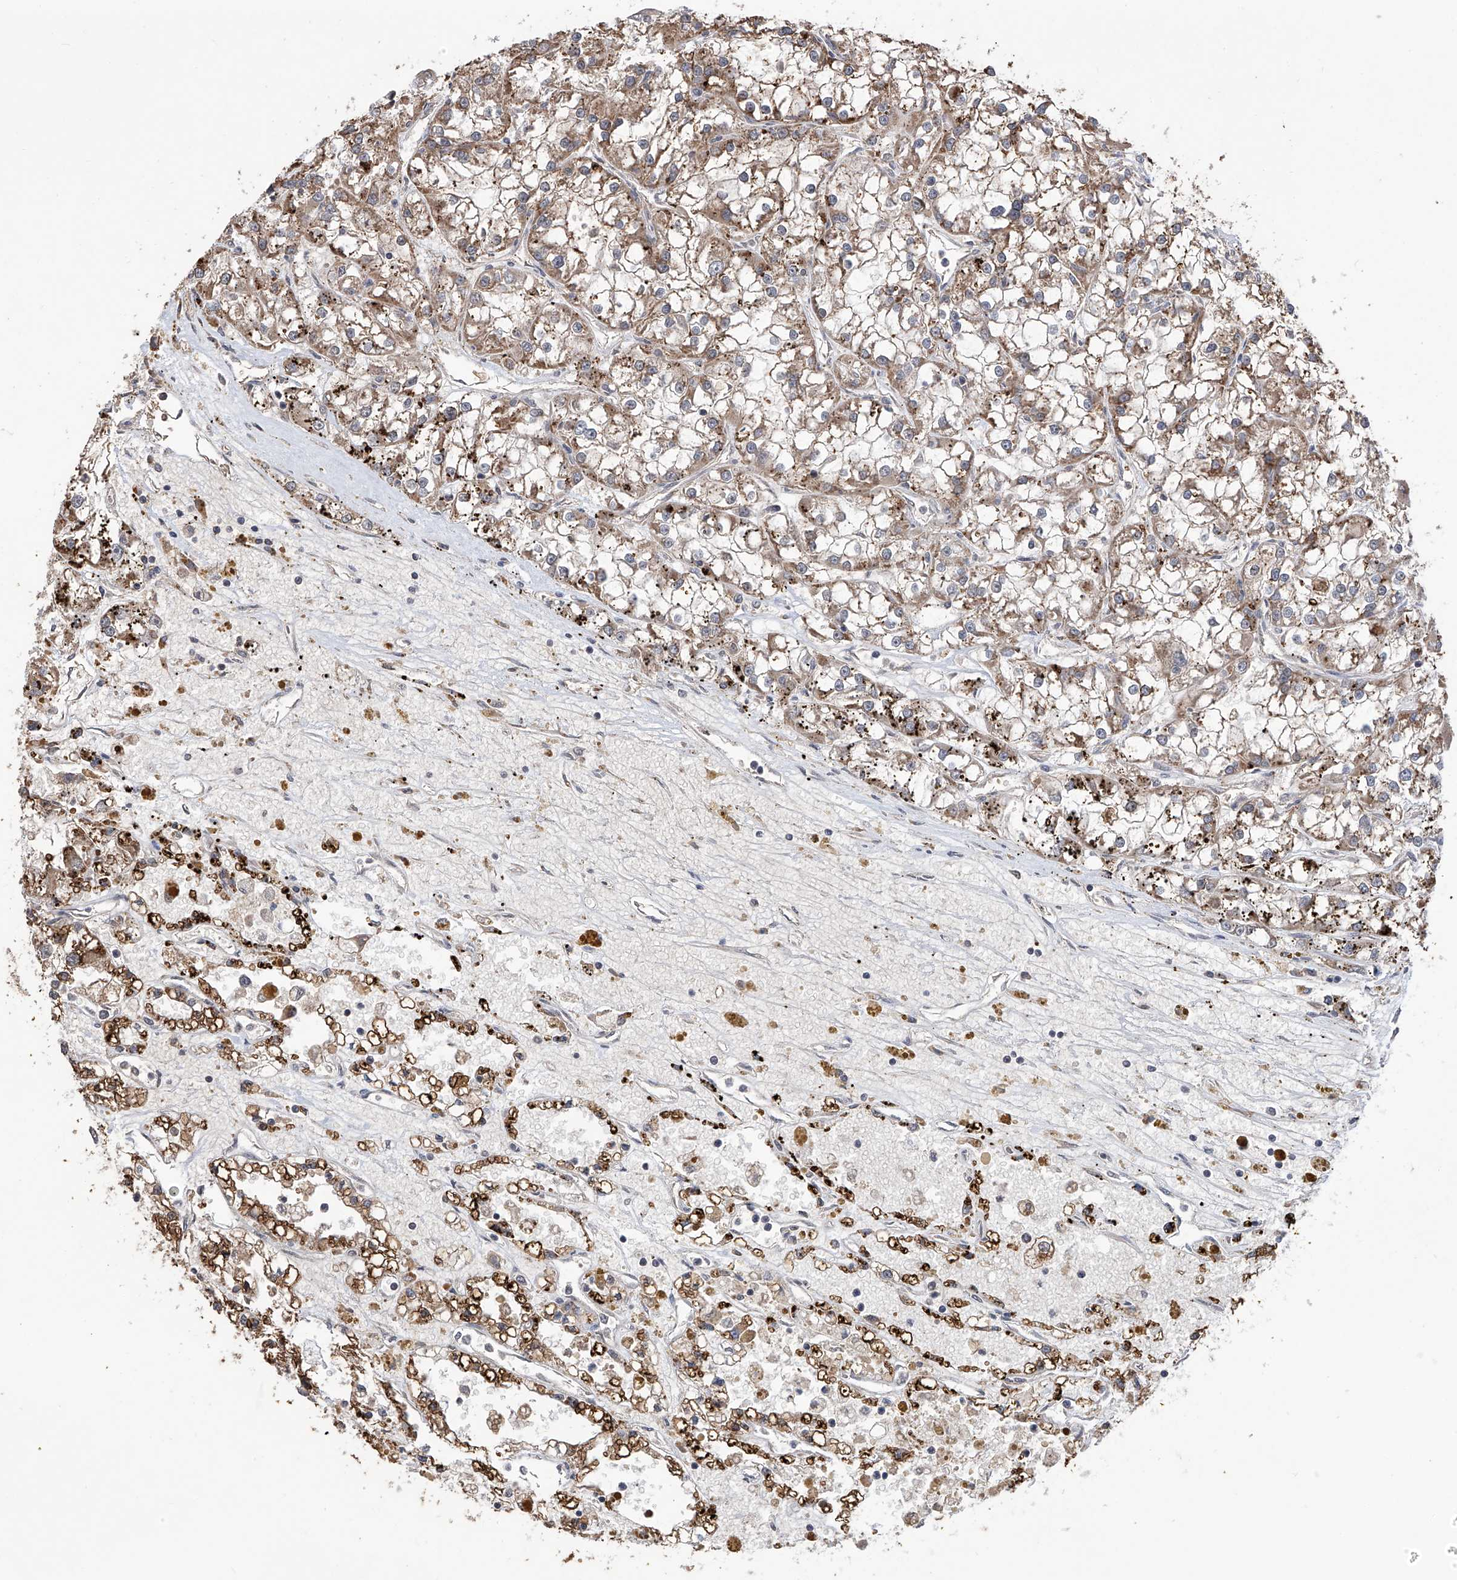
{"staining": {"intensity": "moderate", "quantity": ">75%", "location": "cytoplasmic/membranous"}, "tissue": "renal cancer", "cell_type": "Tumor cells", "image_type": "cancer", "snomed": [{"axis": "morphology", "description": "Adenocarcinoma, NOS"}, {"axis": "topography", "description": "Kidney"}], "caption": "Brown immunohistochemical staining in human renal cancer (adenocarcinoma) demonstrates moderate cytoplasmic/membranous expression in about >75% of tumor cells. (DAB (3,3'-diaminobenzidine) = brown stain, brightfield microscopy at high magnification).", "gene": "LYSMD4", "patient": {"sex": "female", "age": 52}}